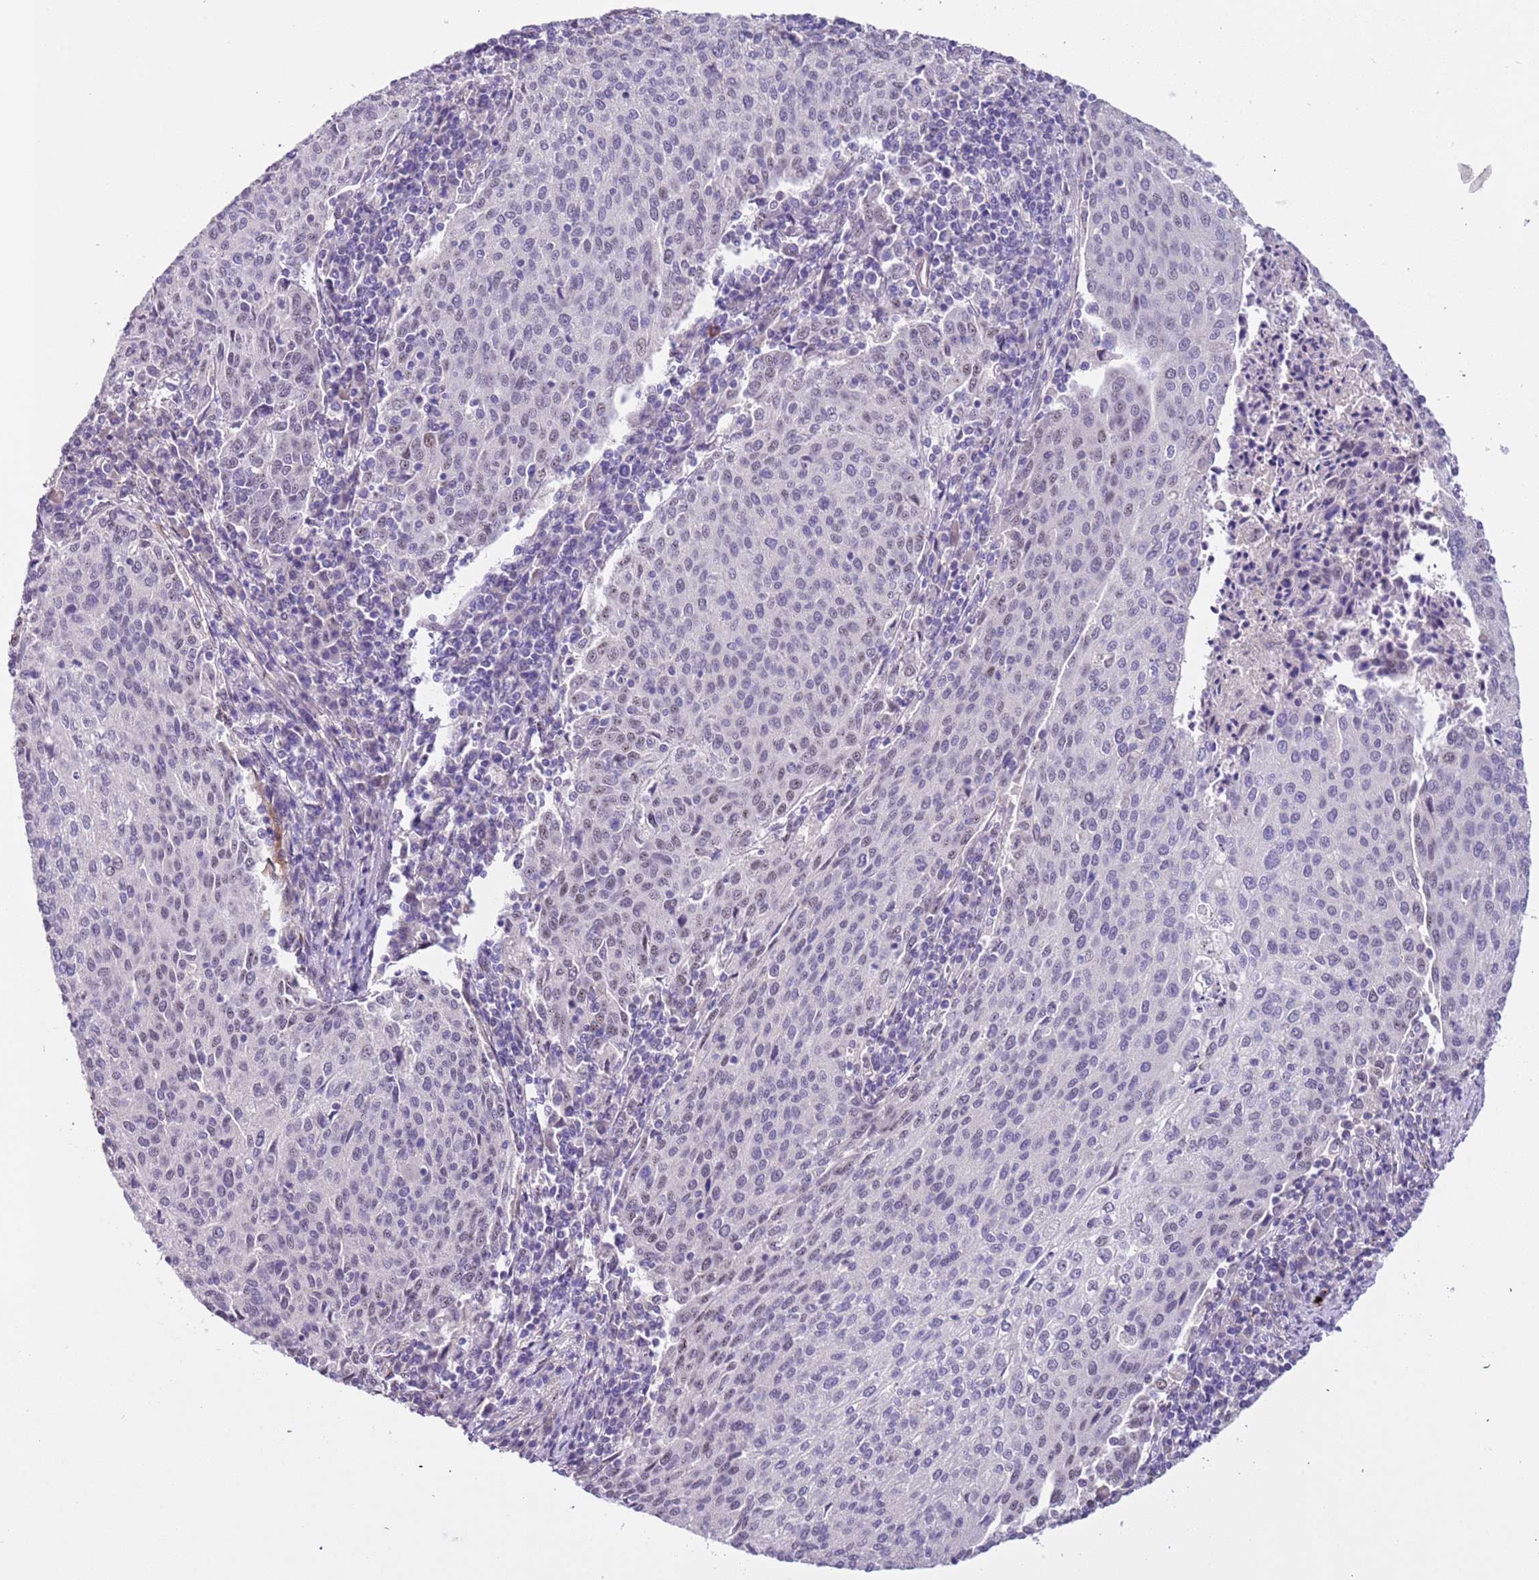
{"staining": {"intensity": "negative", "quantity": "none", "location": "none"}, "tissue": "cervical cancer", "cell_type": "Tumor cells", "image_type": "cancer", "snomed": [{"axis": "morphology", "description": "Squamous cell carcinoma, NOS"}, {"axis": "topography", "description": "Cervix"}], "caption": "Immunohistochemistry (IHC) of human cervical squamous cell carcinoma displays no positivity in tumor cells. (DAB (3,3'-diaminobenzidine) immunohistochemistry (IHC), high magnification).", "gene": "PLEKHH1", "patient": {"sex": "female", "age": 46}}